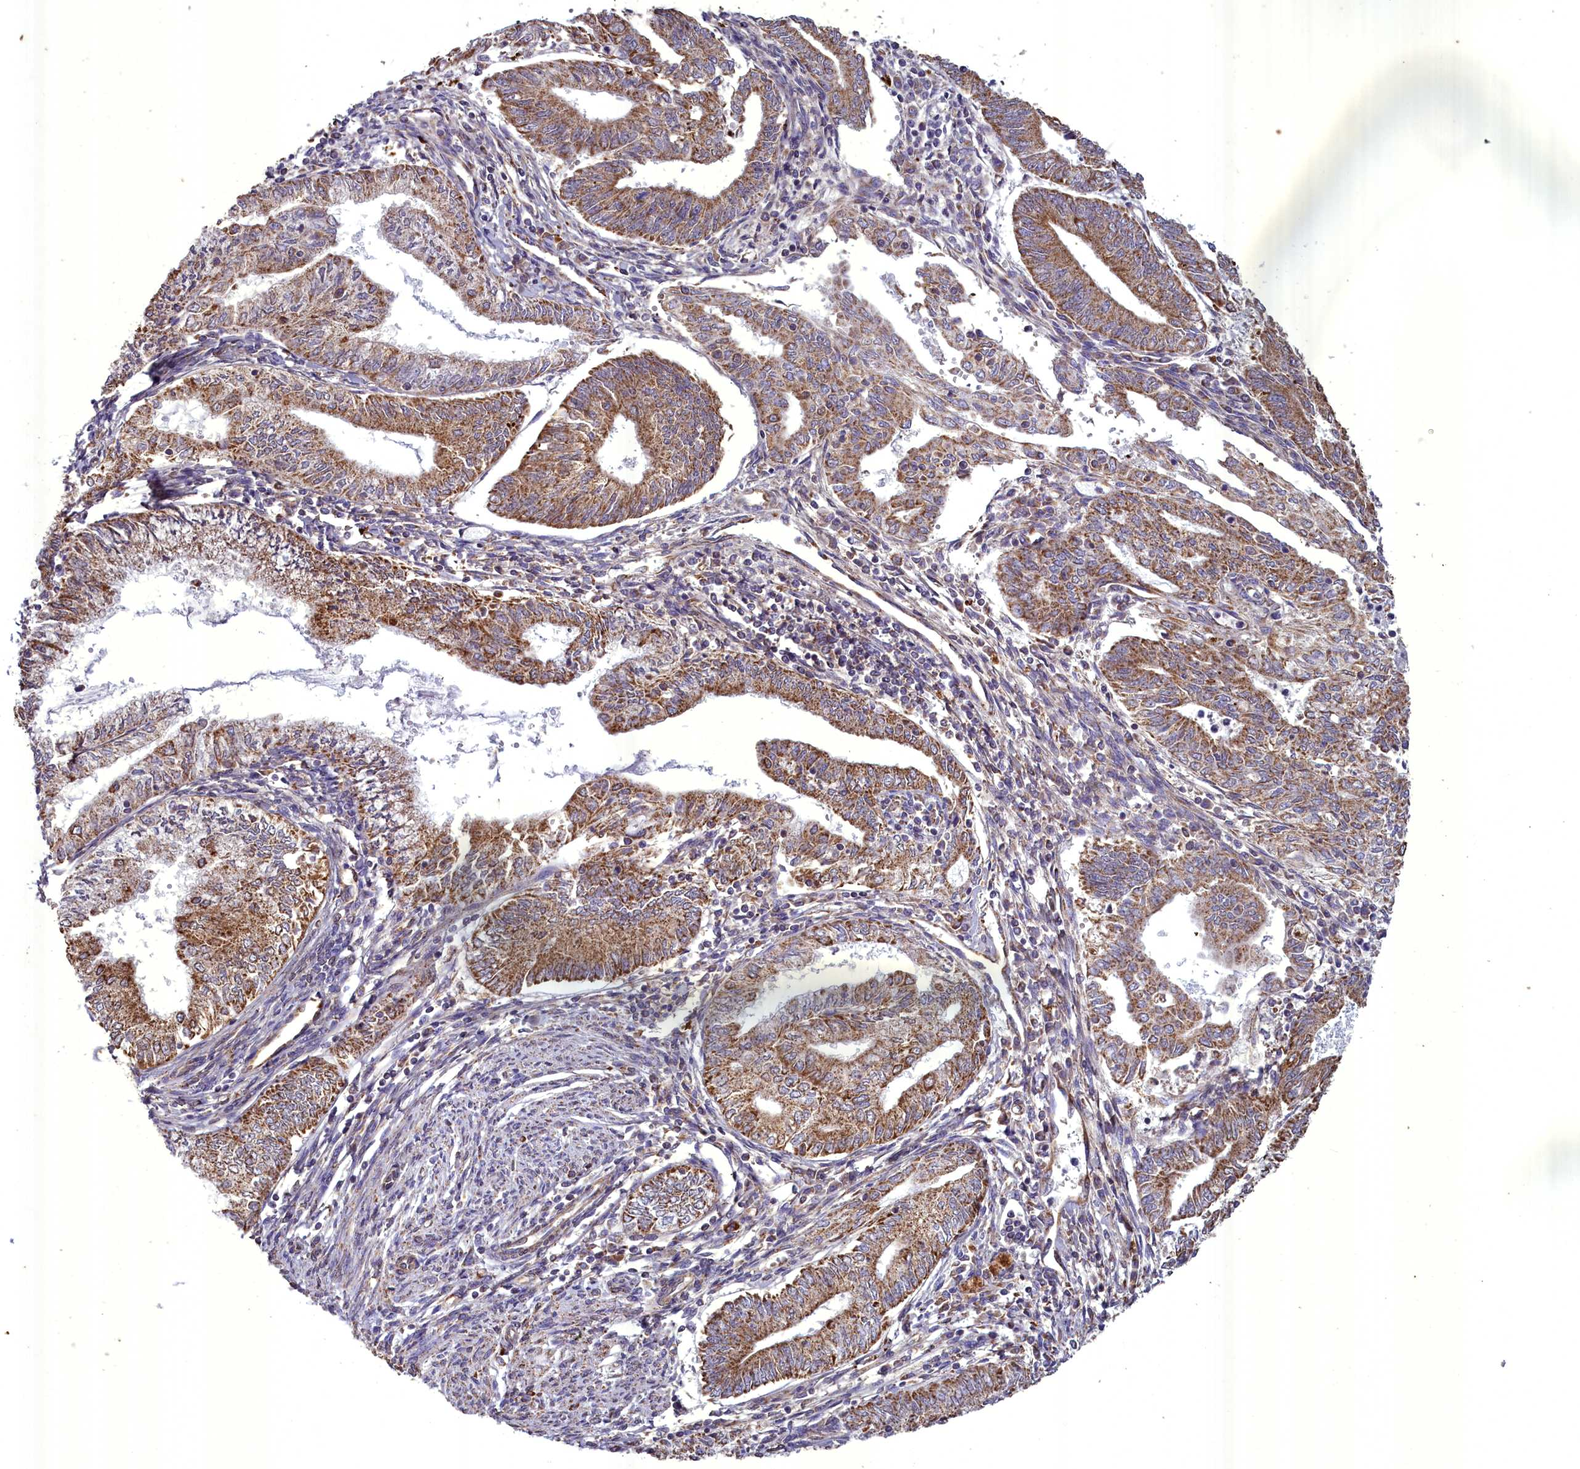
{"staining": {"intensity": "moderate", "quantity": ">75%", "location": "cytoplasmic/membranous"}, "tissue": "endometrial cancer", "cell_type": "Tumor cells", "image_type": "cancer", "snomed": [{"axis": "morphology", "description": "Adenocarcinoma, NOS"}, {"axis": "topography", "description": "Endometrium"}], "caption": "Immunohistochemistry (IHC) micrograph of endometrial adenocarcinoma stained for a protein (brown), which displays medium levels of moderate cytoplasmic/membranous expression in about >75% of tumor cells.", "gene": "ACAD8", "patient": {"sex": "female", "age": 66}}